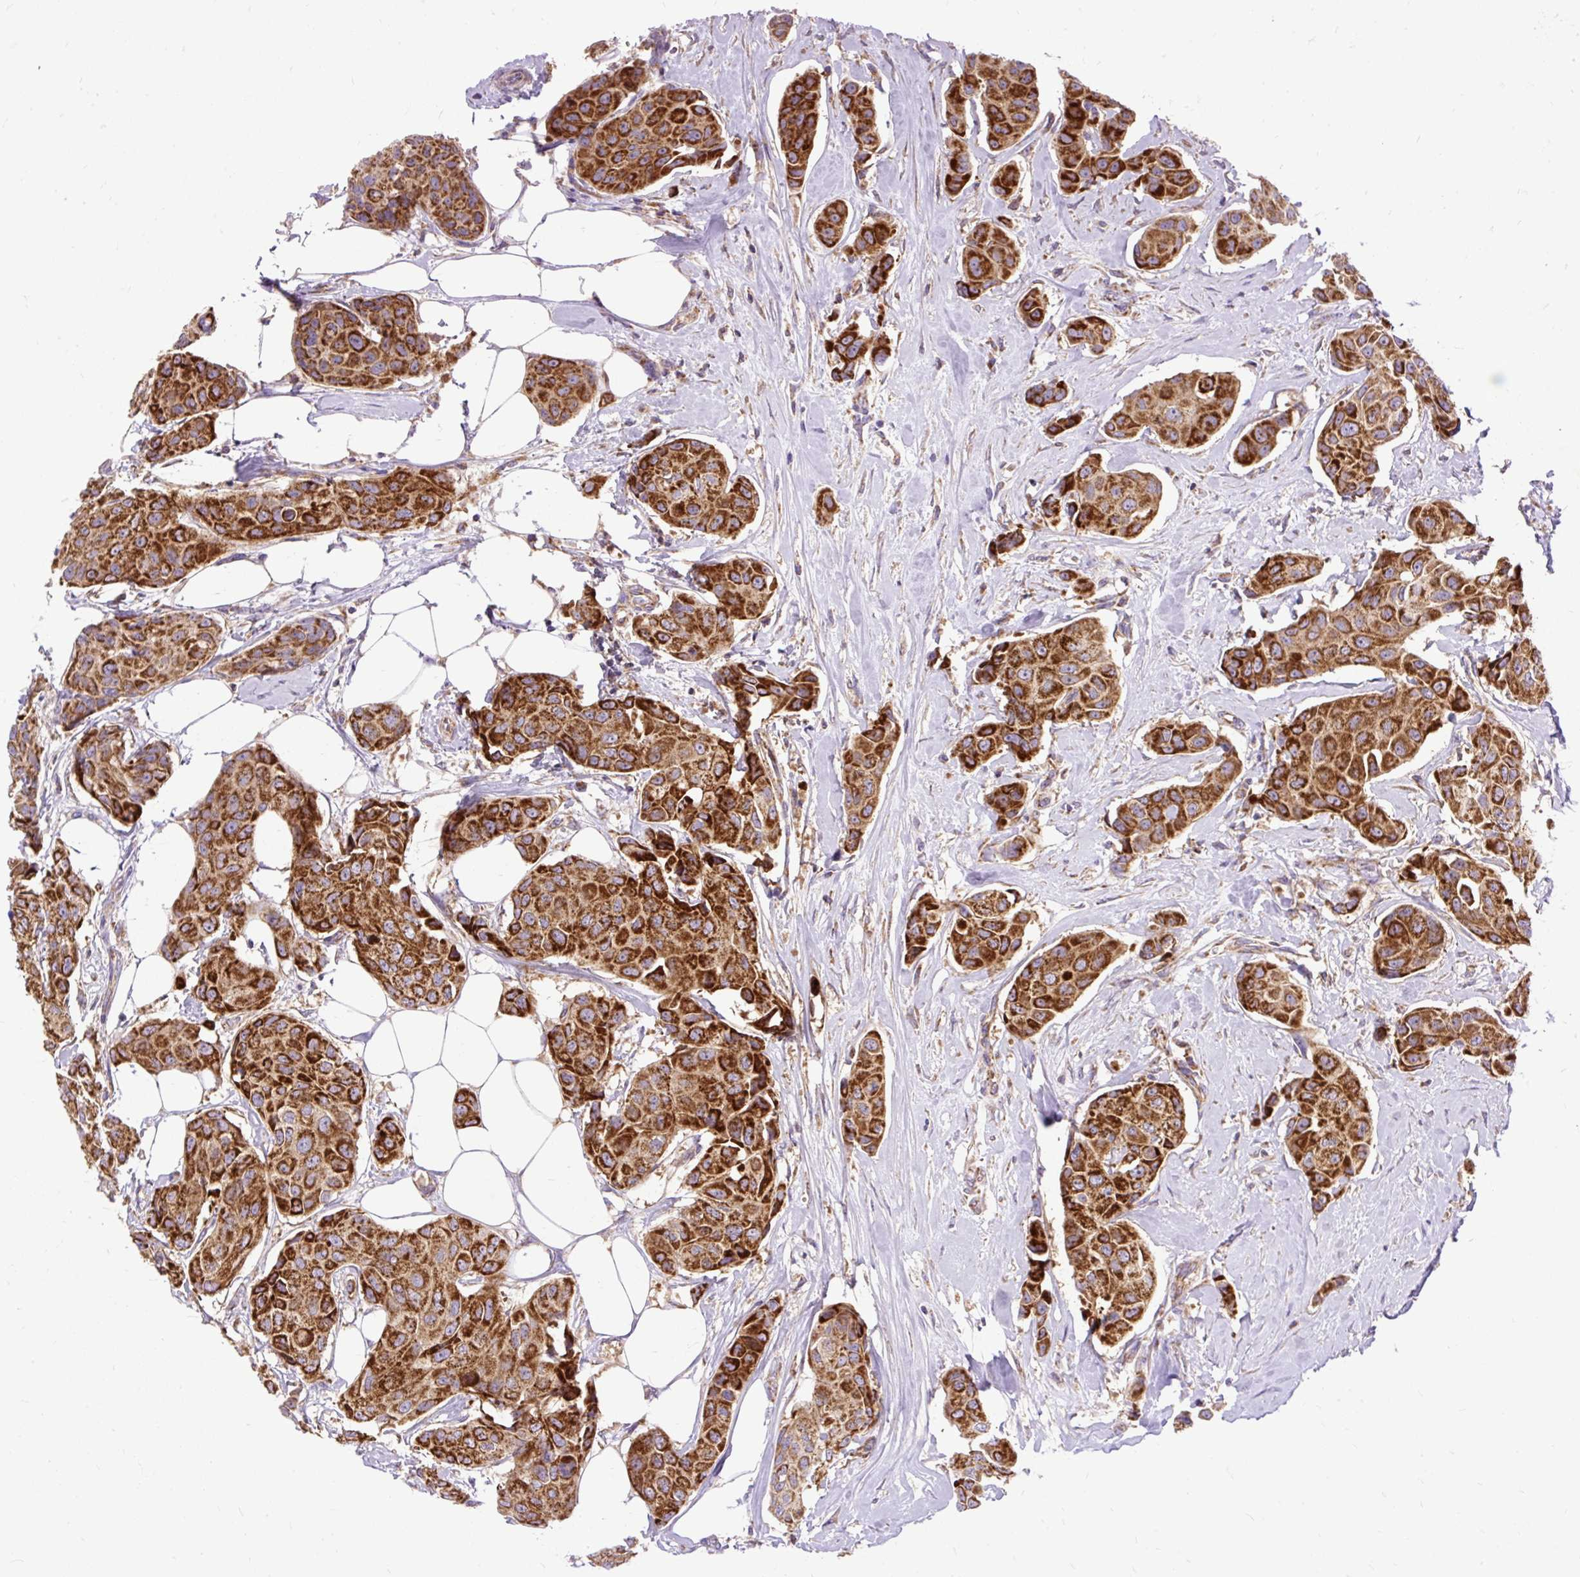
{"staining": {"intensity": "strong", "quantity": ">75%", "location": "cytoplasmic/membranous"}, "tissue": "breast cancer", "cell_type": "Tumor cells", "image_type": "cancer", "snomed": [{"axis": "morphology", "description": "Duct carcinoma"}, {"axis": "topography", "description": "Breast"}, {"axis": "topography", "description": "Lymph node"}], "caption": "IHC micrograph of breast infiltrating ductal carcinoma stained for a protein (brown), which demonstrates high levels of strong cytoplasmic/membranous expression in about >75% of tumor cells.", "gene": "TOMM40", "patient": {"sex": "female", "age": 80}}